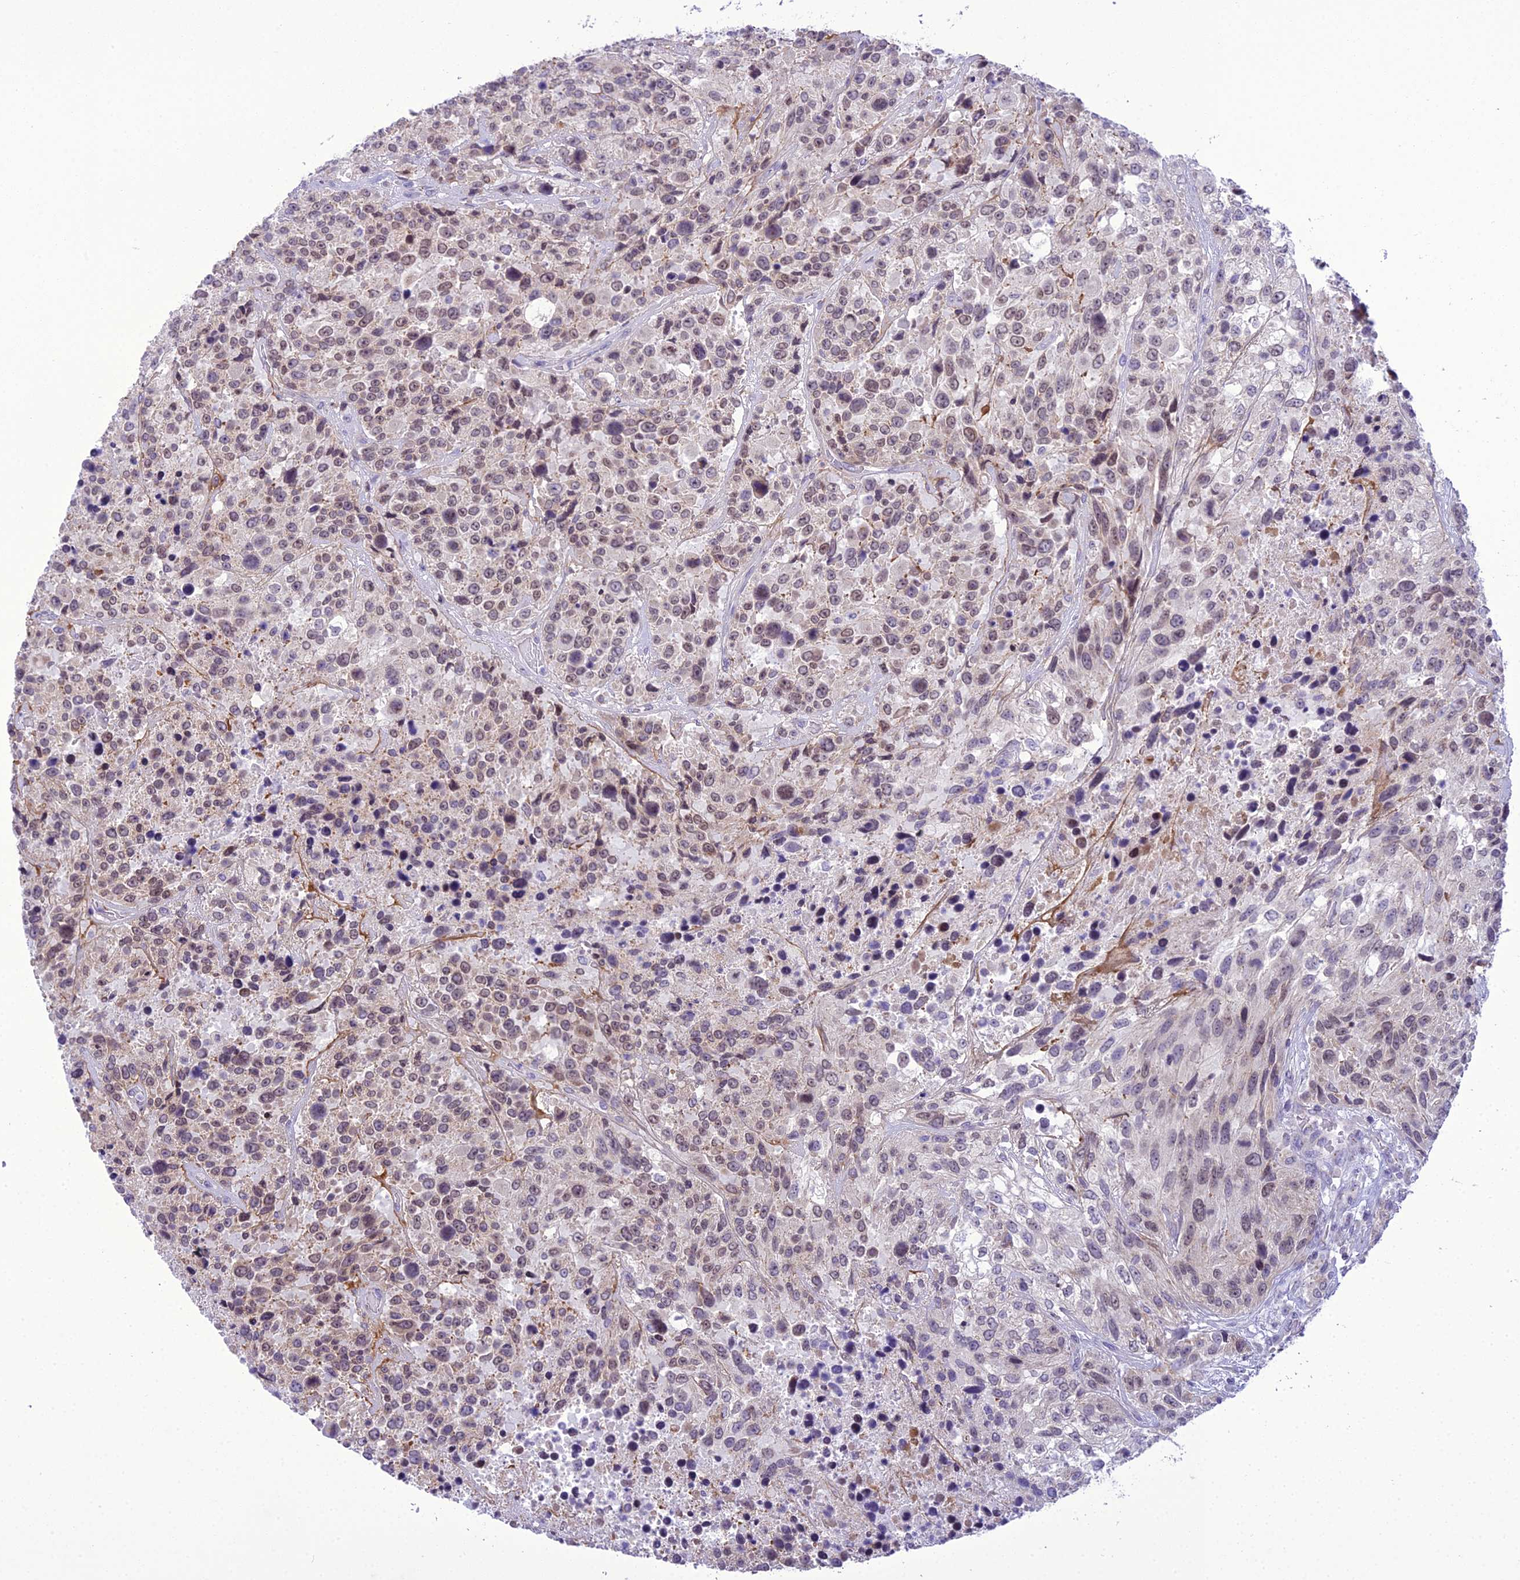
{"staining": {"intensity": "weak", "quantity": "<25%", "location": "cytoplasmic/membranous,nuclear"}, "tissue": "urothelial cancer", "cell_type": "Tumor cells", "image_type": "cancer", "snomed": [{"axis": "morphology", "description": "Urothelial carcinoma, High grade"}, {"axis": "topography", "description": "Urinary bladder"}], "caption": "Immunohistochemistry (IHC) image of urothelial carcinoma (high-grade) stained for a protein (brown), which exhibits no staining in tumor cells.", "gene": "B9D2", "patient": {"sex": "female", "age": 70}}